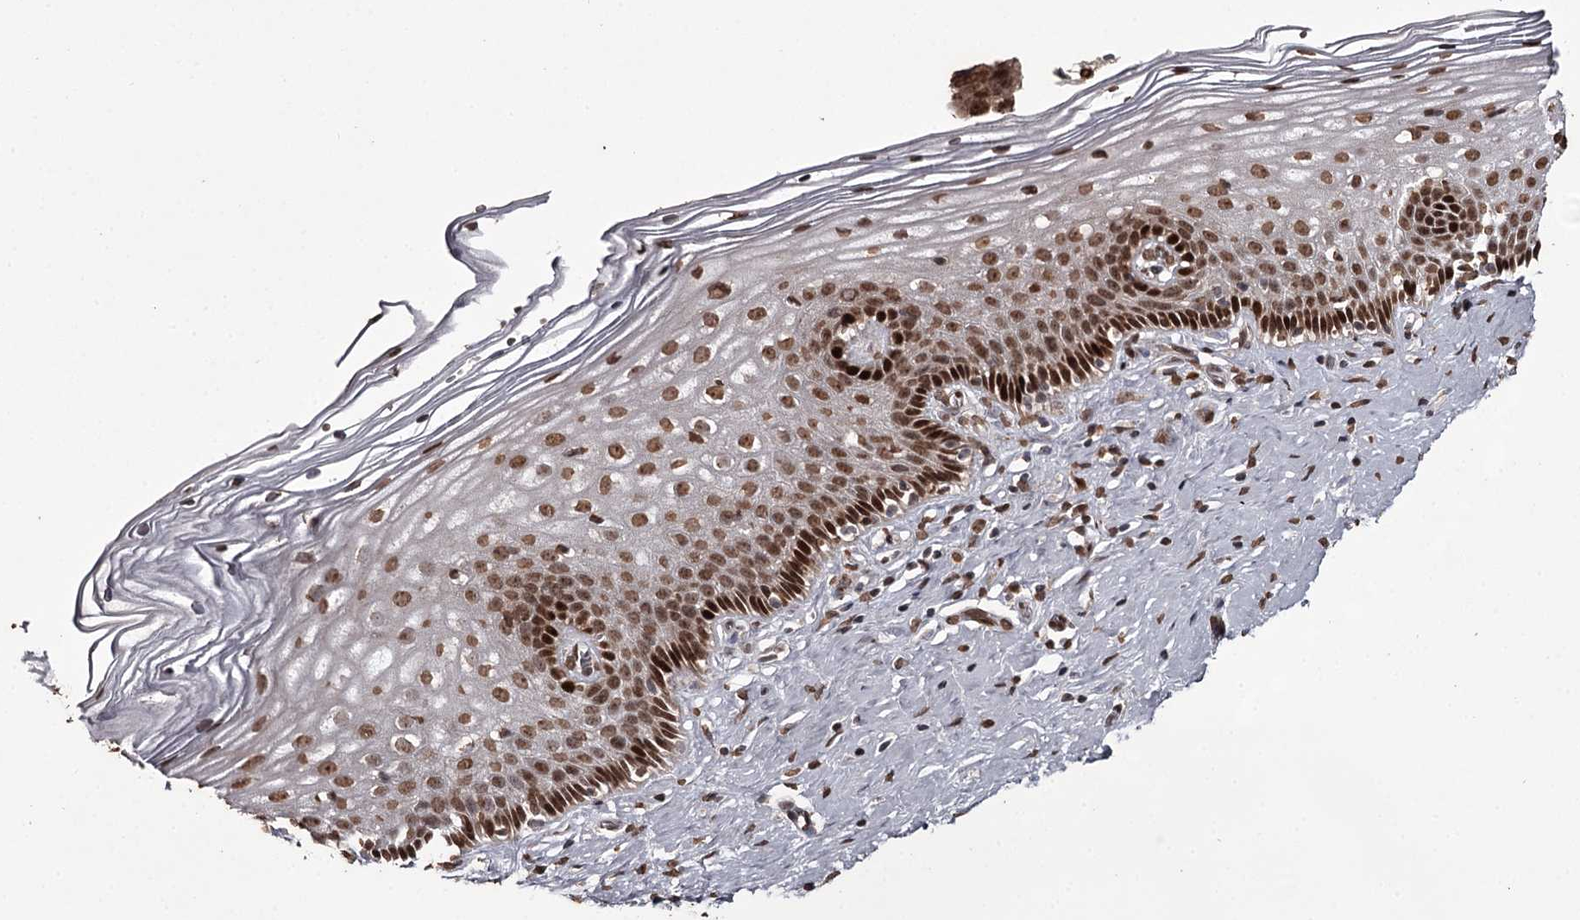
{"staining": {"intensity": "moderate", "quantity": ">75%", "location": "nuclear"}, "tissue": "cervix", "cell_type": "Glandular cells", "image_type": "normal", "snomed": [{"axis": "morphology", "description": "Normal tissue, NOS"}, {"axis": "topography", "description": "Cervix"}], "caption": "Moderate nuclear expression is identified in about >75% of glandular cells in benign cervix.", "gene": "THYN1", "patient": {"sex": "female", "age": 33}}